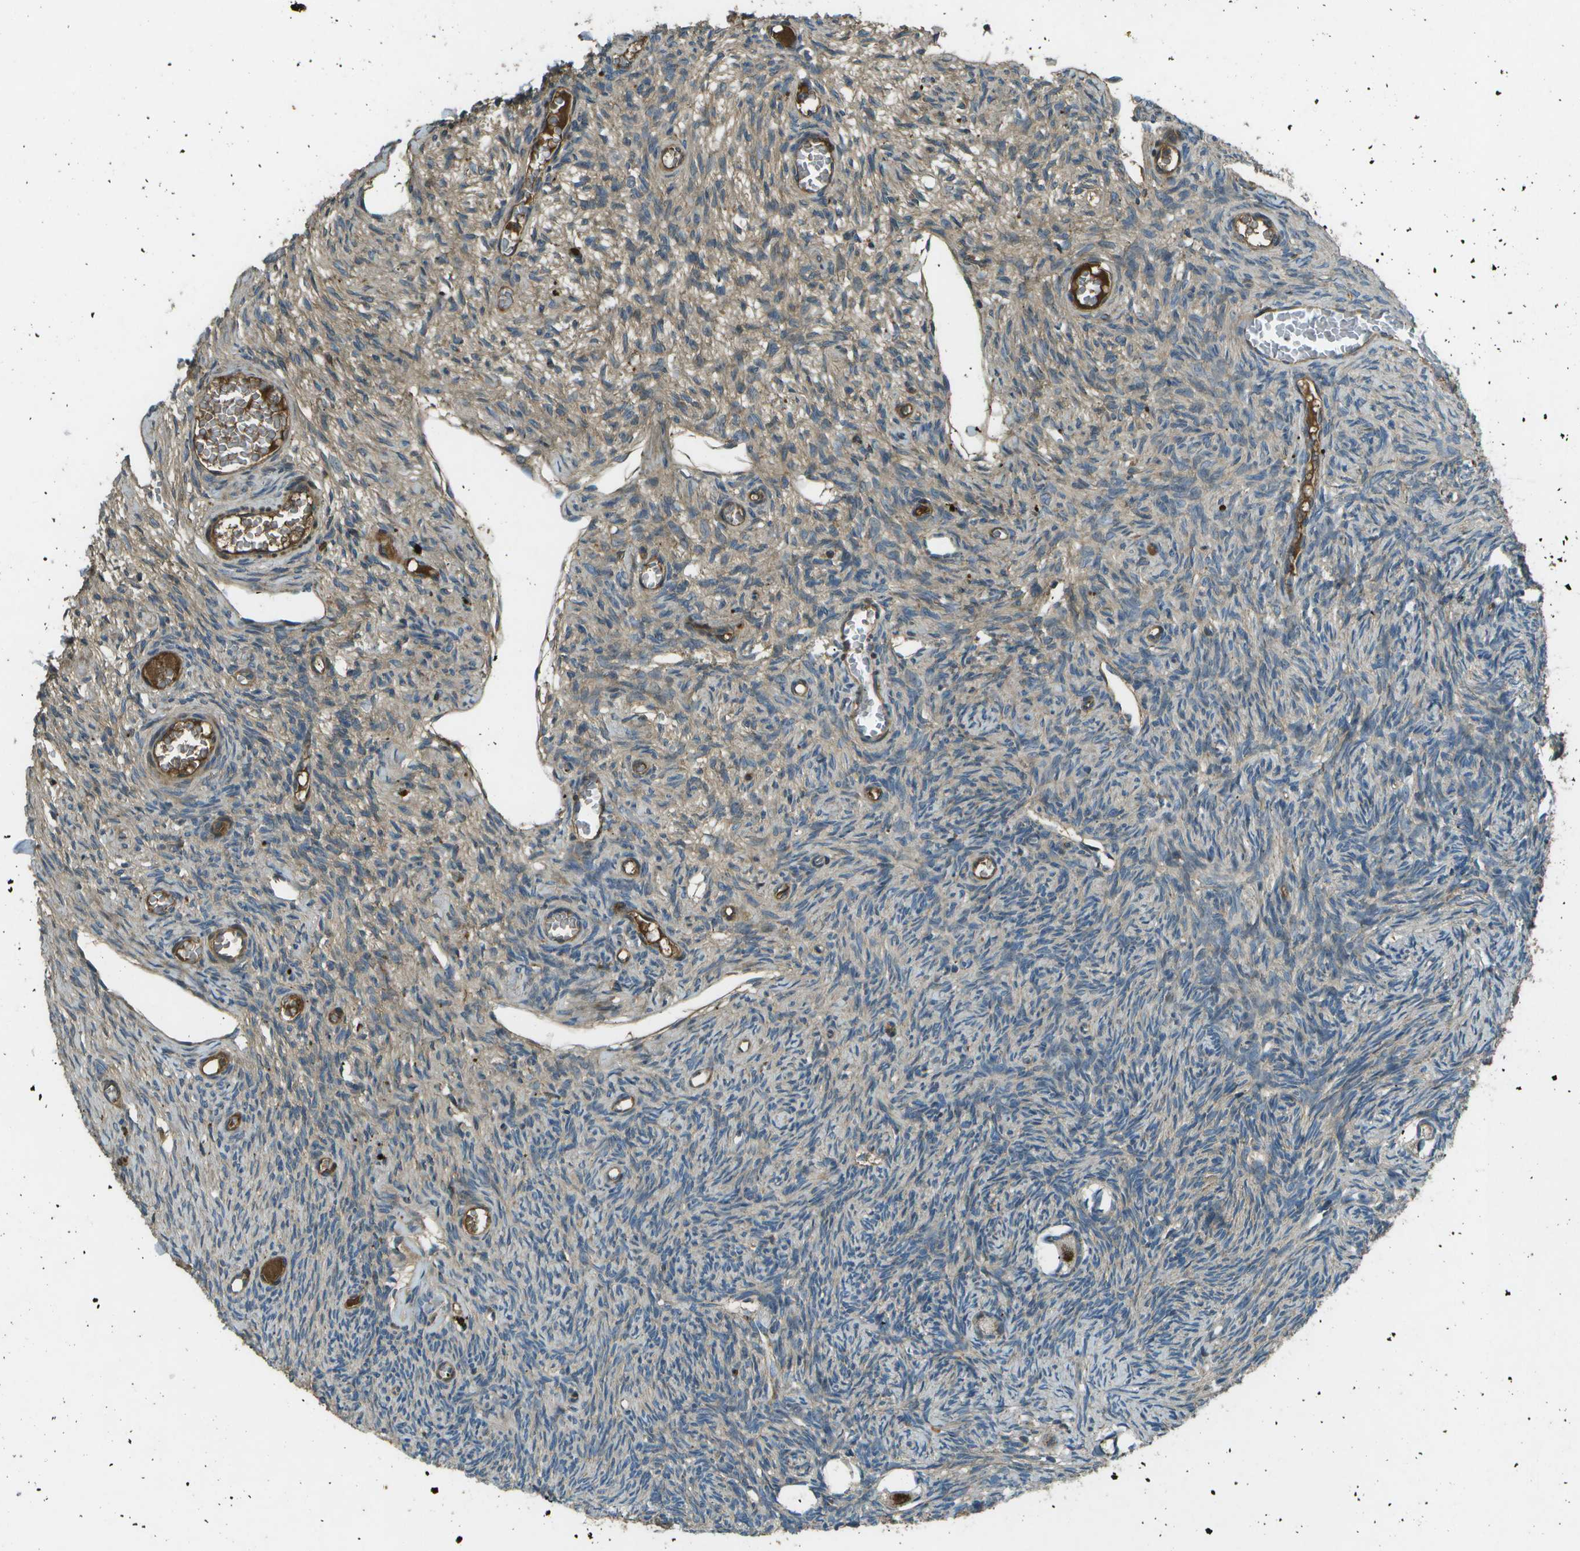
{"staining": {"intensity": "strong", "quantity": "<25%", "location": "cytoplasmic/membranous"}, "tissue": "ovary", "cell_type": "Follicle cells", "image_type": "normal", "snomed": [{"axis": "morphology", "description": "Normal tissue, NOS"}, {"axis": "topography", "description": "Ovary"}], "caption": "A histopathology image showing strong cytoplasmic/membranous positivity in about <25% of follicle cells in unremarkable ovary, as visualized by brown immunohistochemical staining.", "gene": "PXYLP1", "patient": {"sex": "female", "age": 27}}